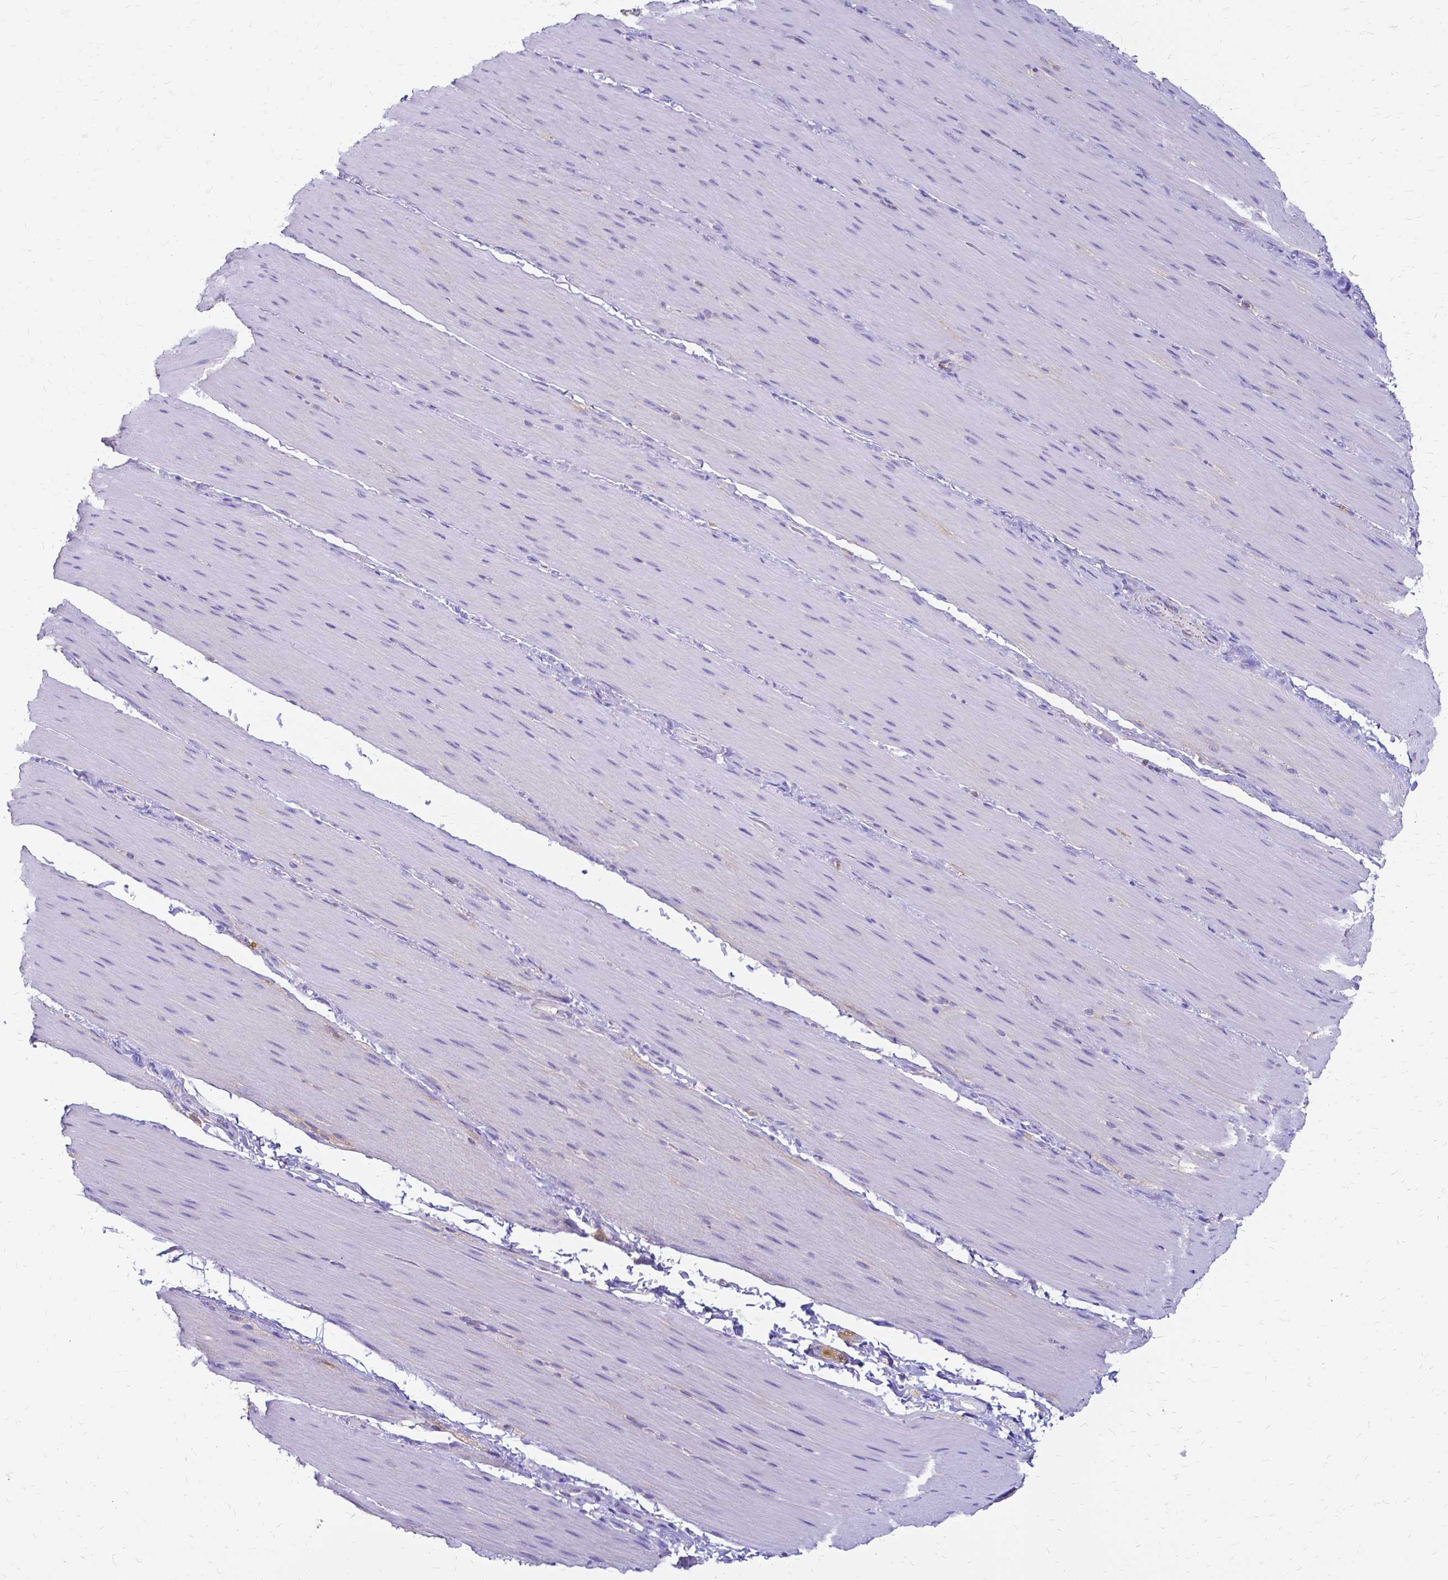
{"staining": {"intensity": "weak", "quantity": "<25%", "location": "cytoplasmic/membranous"}, "tissue": "smooth muscle", "cell_type": "Smooth muscle cells", "image_type": "normal", "snomed": [{"axis": "morphology", "description": "Normal tissue, NOS"}, {"axis": "topography", "description": "Smooth muscle"}, {"axis": "topography", "description": "Colon"}], "caption": "Image shows no protein staining in smooth muscle cells of normal smooth muscle. (Stains: DAB immunohistochemistry with hematoxylin counter stain, Microscopy: brightfield microscopy at high magnification).", "gene": "HSPA12A", "patient": {"sex": "male", "age": 73}}